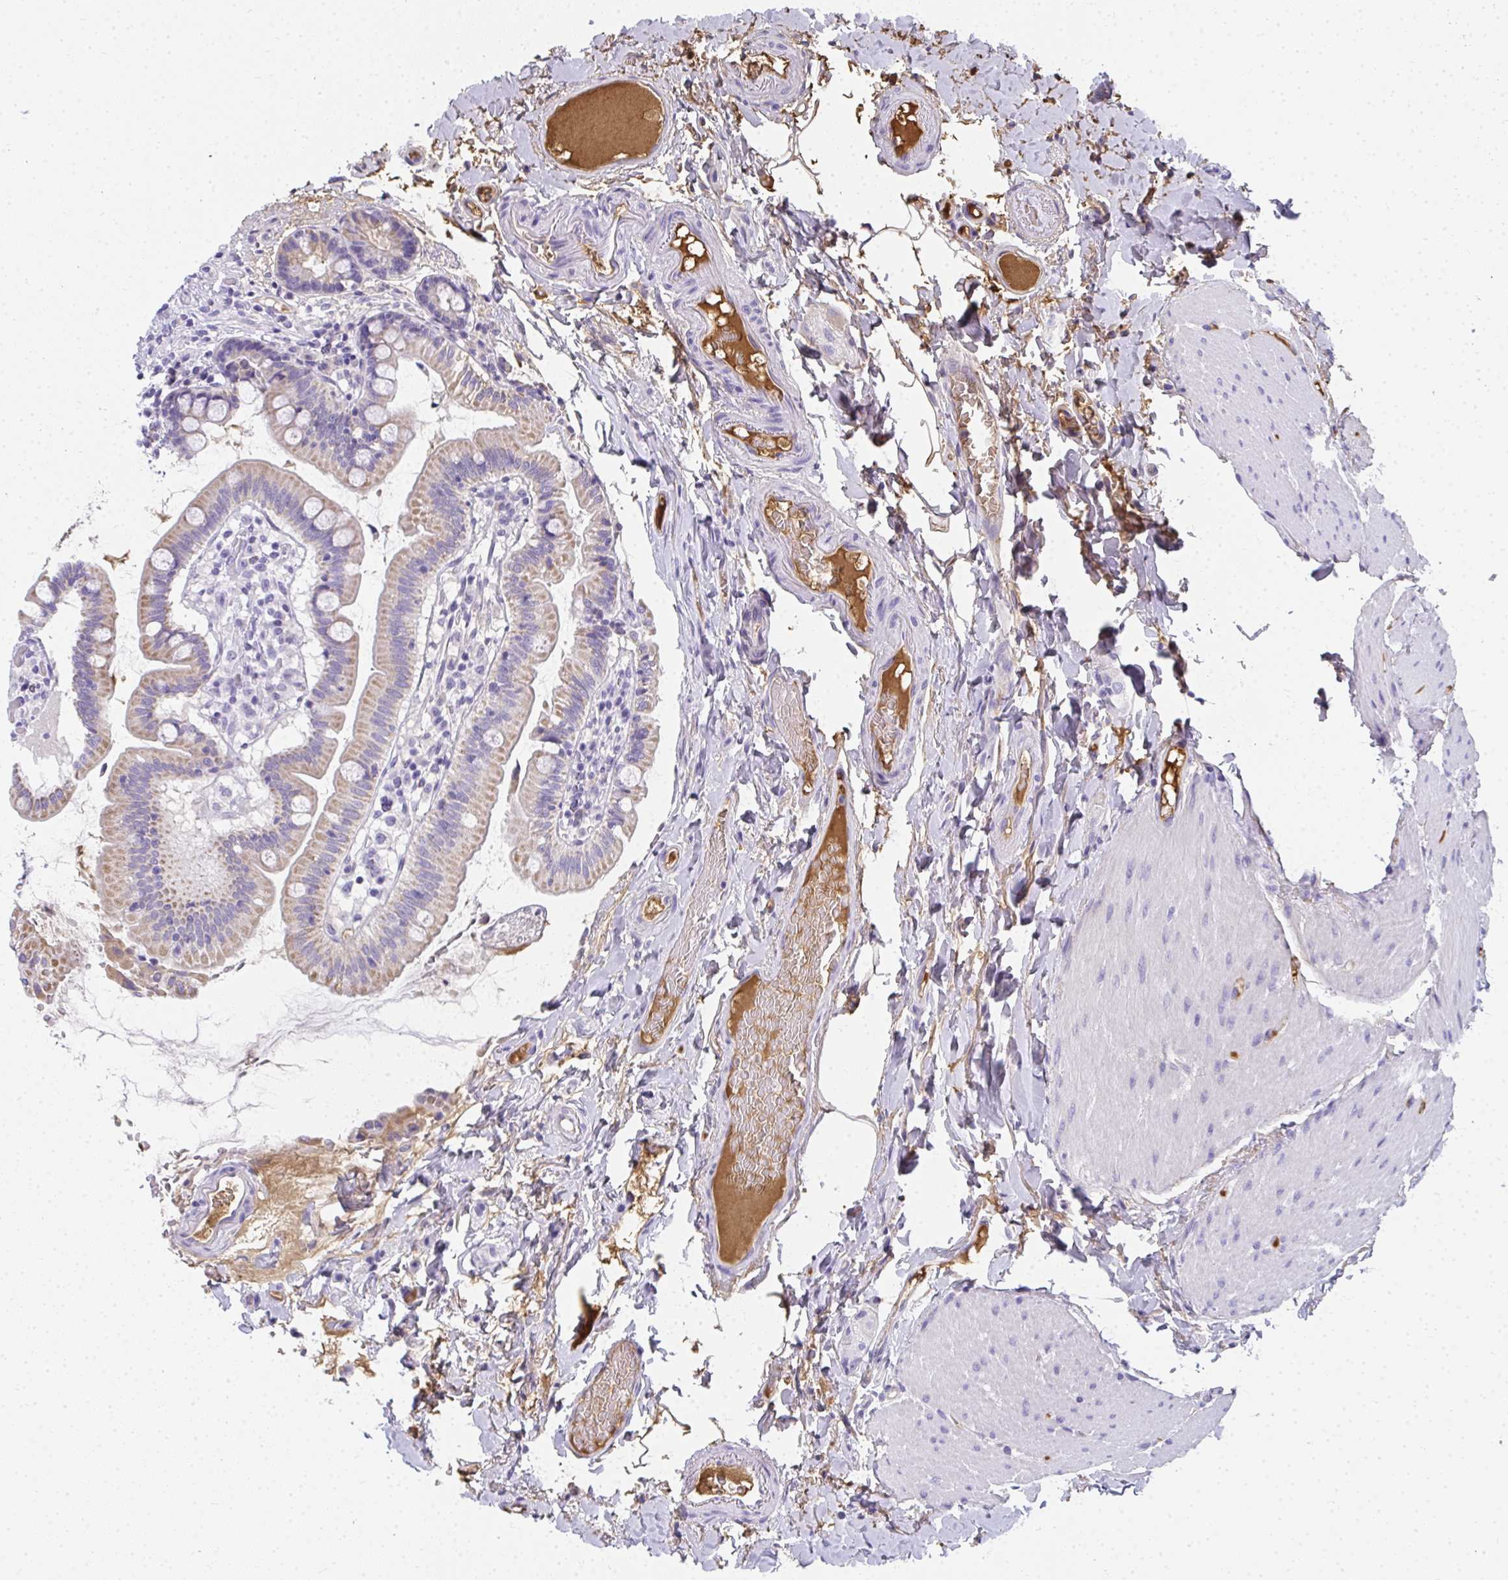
{"staining": {"intensity": "weak", "quantity": "25%-75%", "location": "cytoplasmic/membranous"}, "tissue": "small intestine", "cell_type": "Glandular cells", "image_type": "normal", "snomed": [{"axis": "morphology", "description": "Normal tissue, NOS"}, {"axis": "topography", "description": "Small intestine"}], "caption": "A low amount of weak cytoplasmic/membranous expression is appreciated in about 25%-75% of glandular cells in normal small intestine.", "gene": "ZSWIM3", "patient": {"sex": "female", "age": 64}}